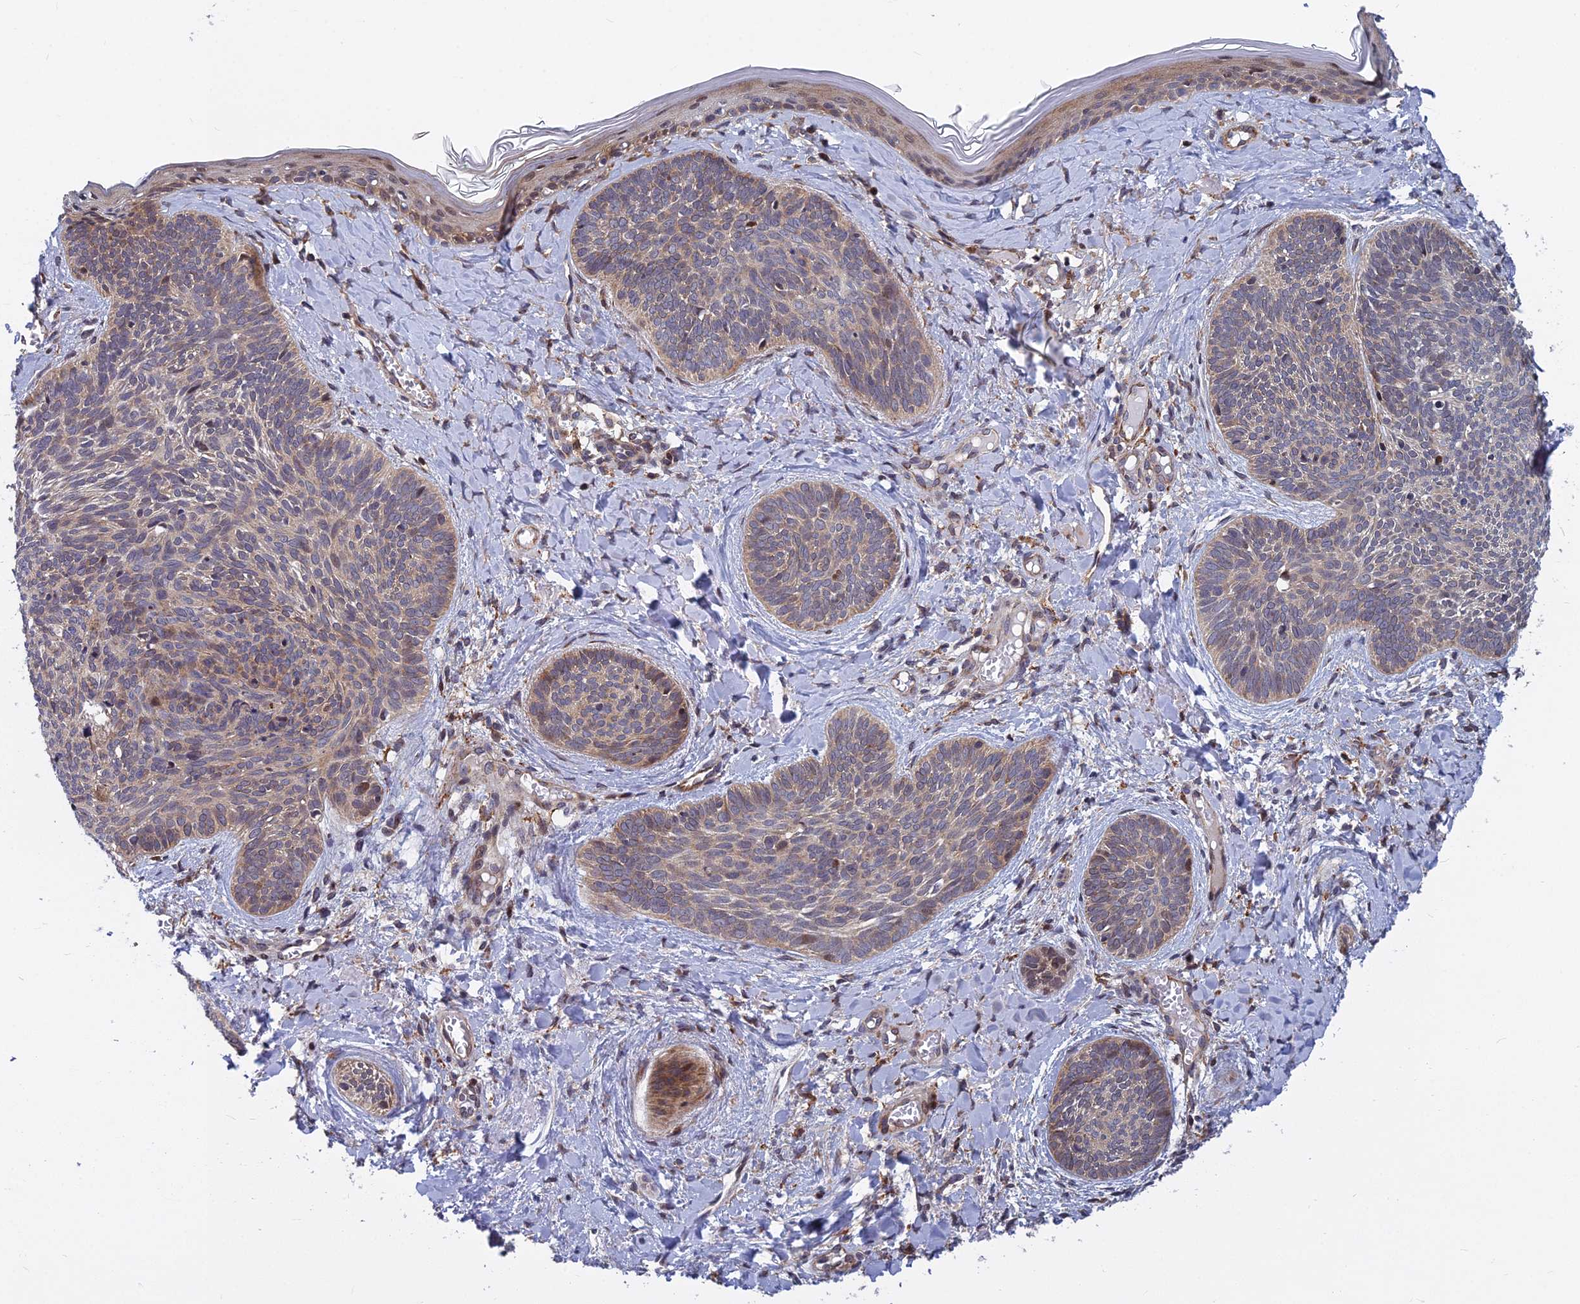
{"staining": {"intensity": "weak", "quantity": "<25%", "location": "cytoplasmic/membranous"}, "tissue": "skin cancer", "cell_type": "Tumor cells", "image_type": "cancer", "snomed": [{"axis": "morphology", "description": "Basal cell carcinoma"}, {"axis": "topography", "description": "Skin"}], "caption": "Immunohistochemistry image of human skin basal cell carcinoma stained for a protein (brown), which displays no expression in tumor cells.", "gene": "COMMD2", "patient": {"sex": "female", "age": 81}}